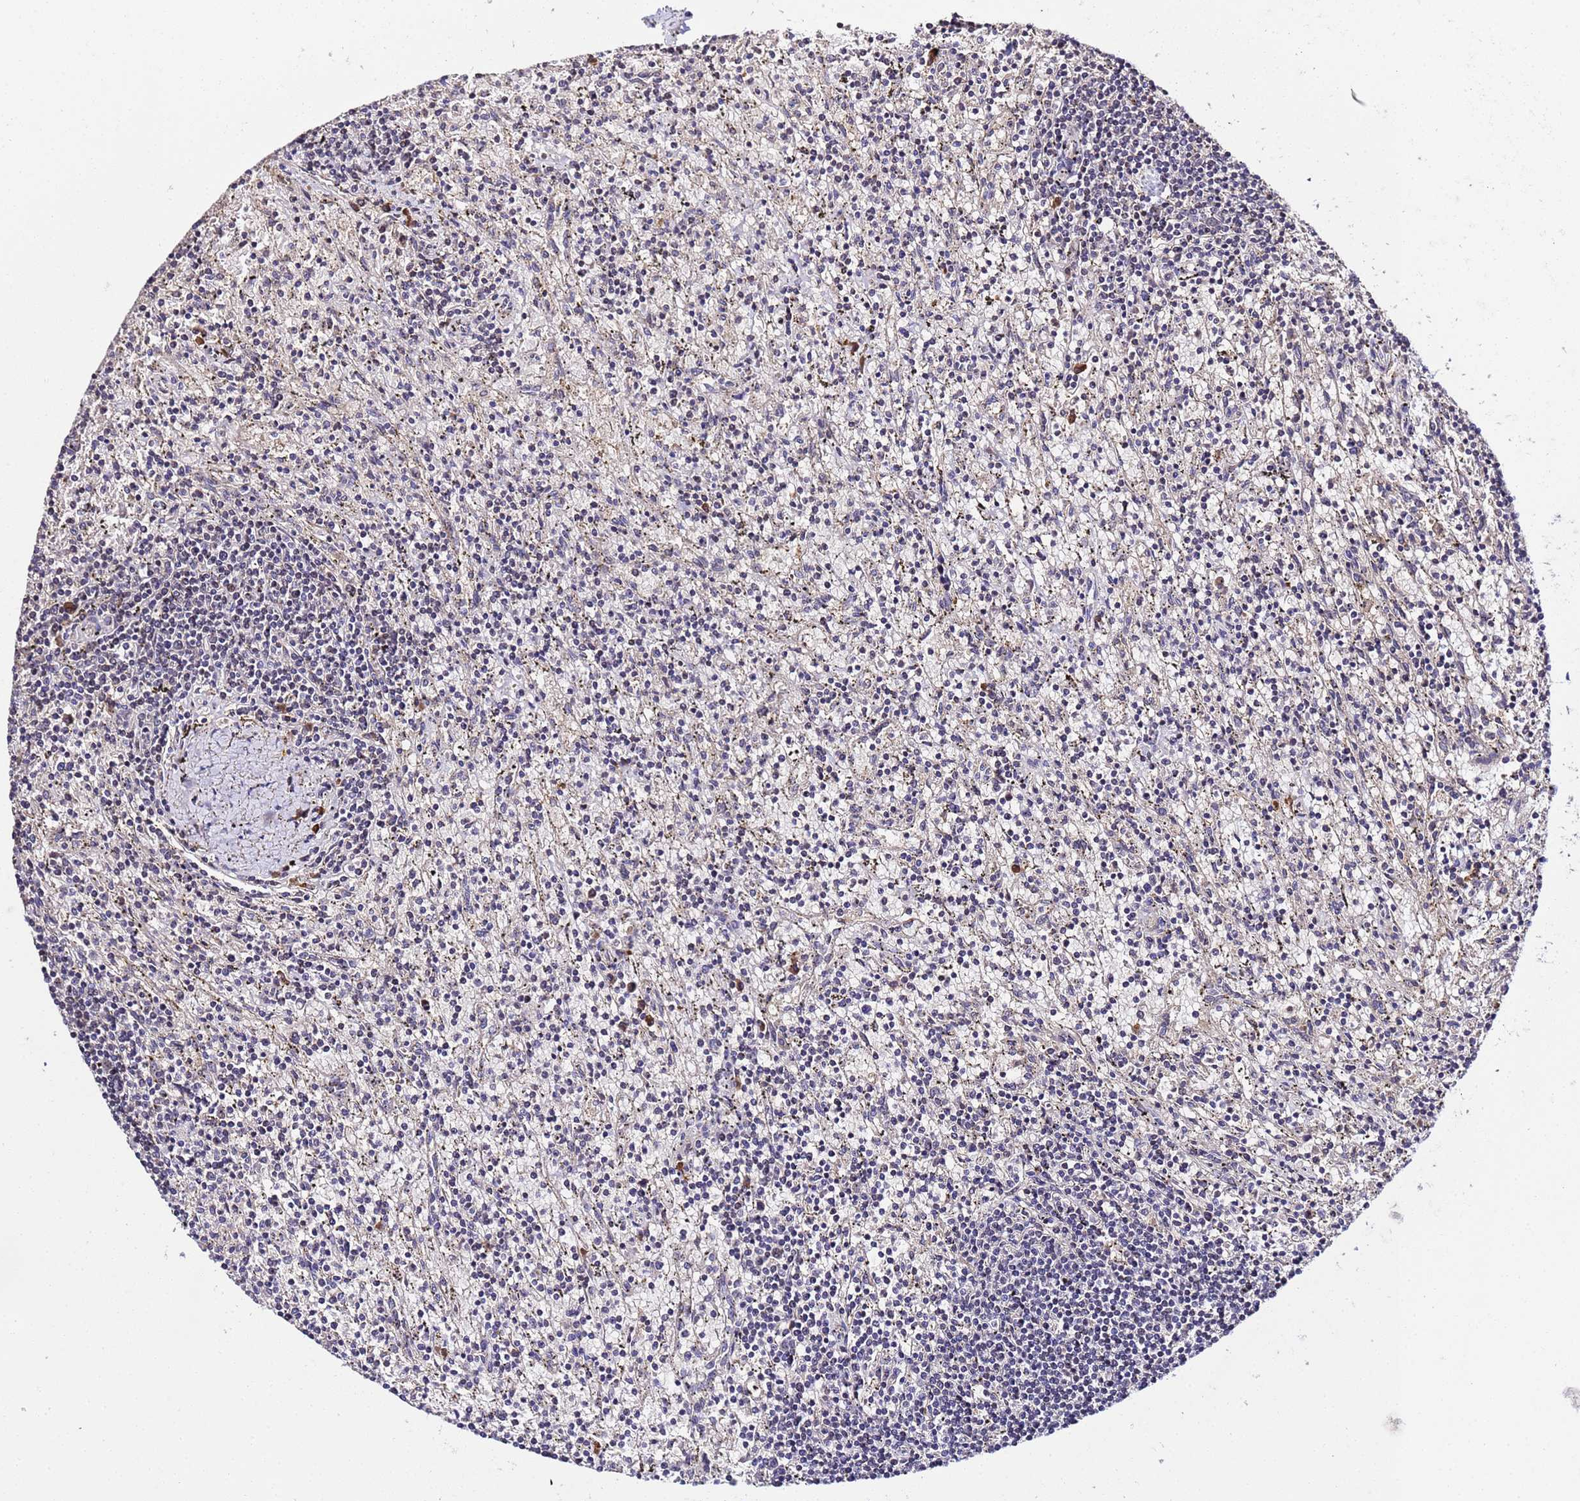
{"staining": {"intensity": "negative", "quantity": "none", "location": "none"}, "tissue": "lymphoma", "cell_type": "Tumor cells", "image_type": "cancer", "snomed": [{"axis": "morphology", "description": "Malignant lymphoma, non-Hodgkin's type, Low grade"}, {"axis": "topography", "description": "Spleen"}], "caption": "Tumor cells are negative for brown protein staining in lymphoma.", "gene": "WNK4", "patient": {"sex": "male", "age": 76}}